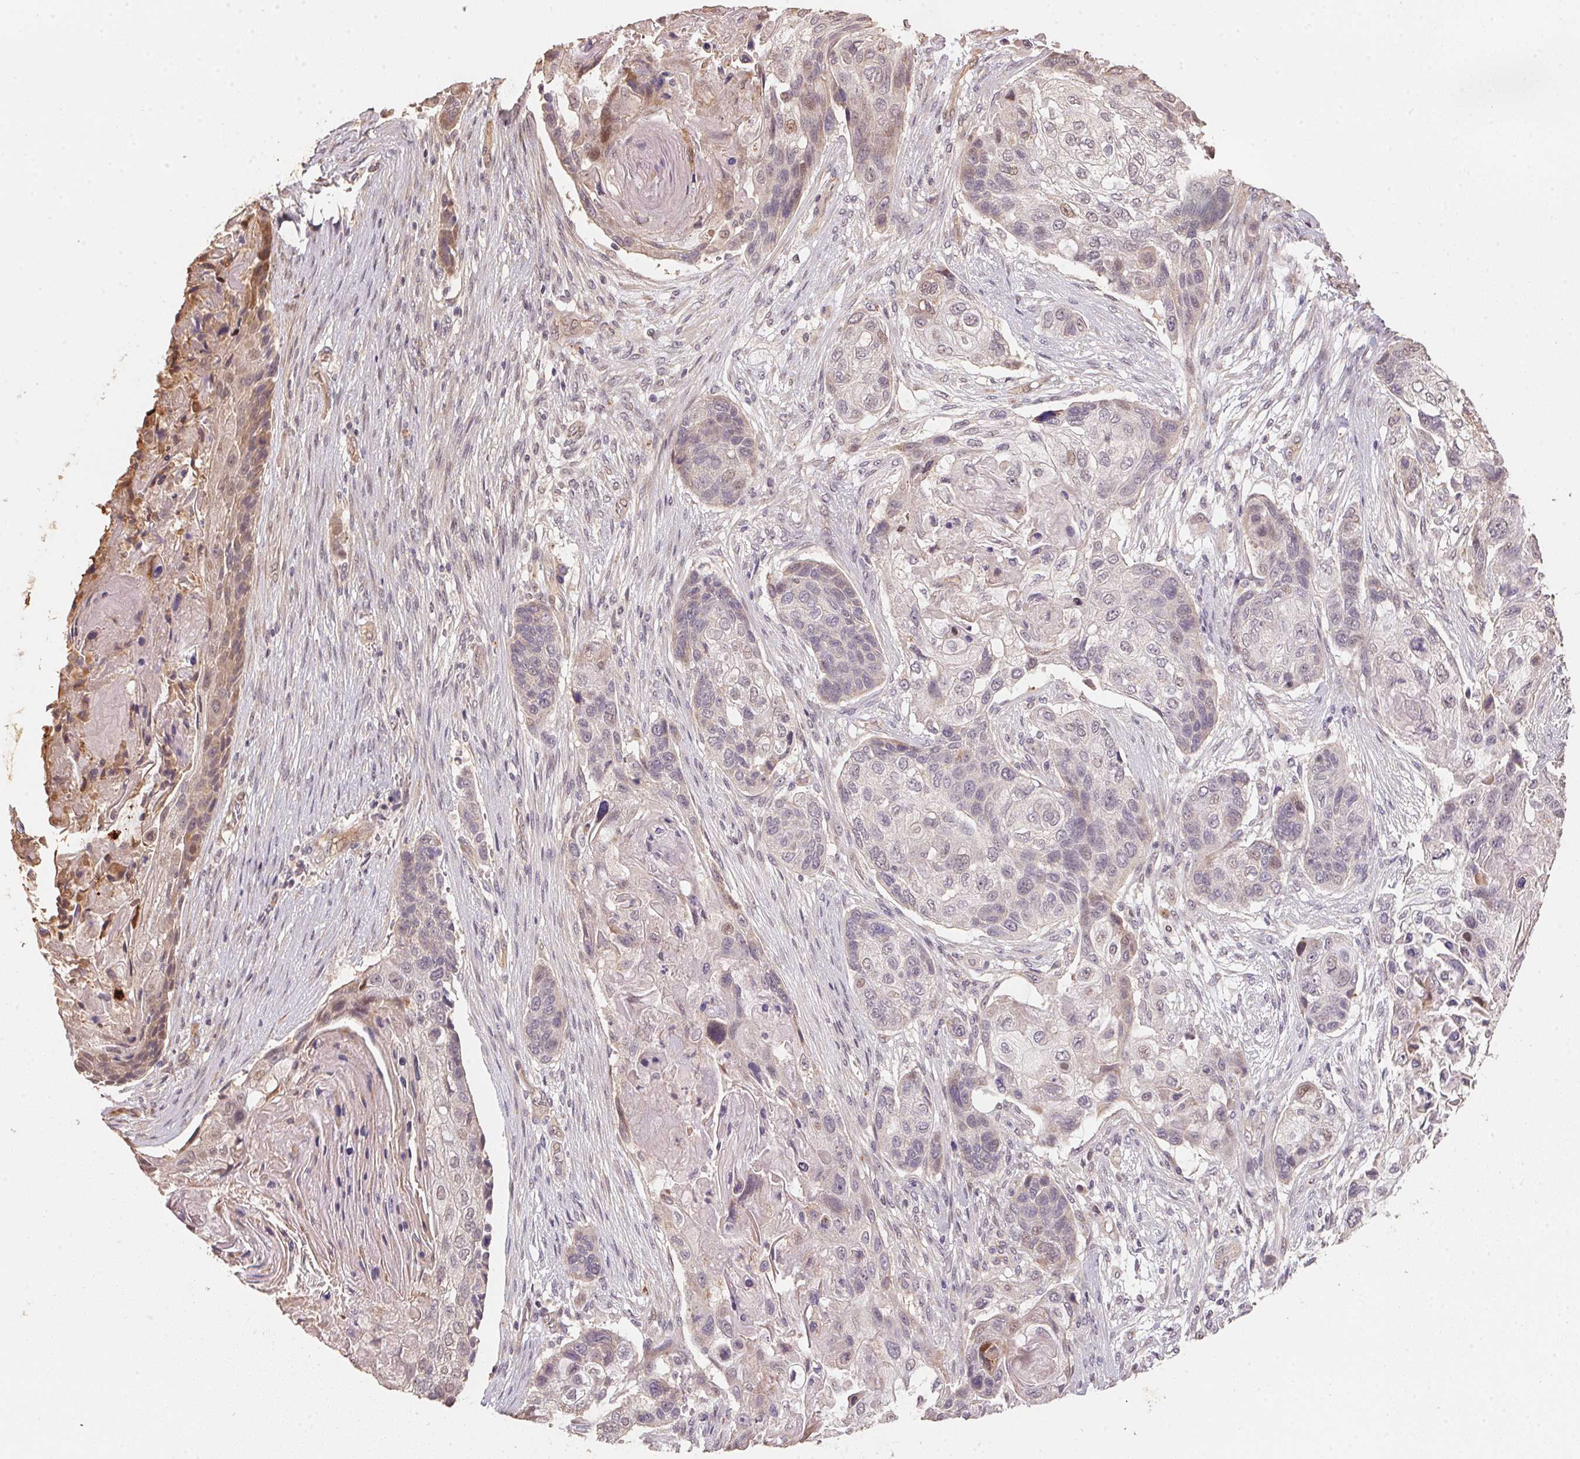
{"staining": {"intensity": "negative", "quantity": "none", "location": "none"}, "tissue": "lung cancer", "cell_type": "Tumor cells", "image_type": "cancer", "snomed": [{"axis": "morphology", "description": "Squamous cell carcinoma, NOS"}, {"axis": "topography", "description": "Lung"}], "caption": "Histopathology image shows no protein positivity in tumor cells of squamous cell carcinoma (lung) tissue.", "gene": "TMEM222", "patient": {"sex": "male", "age": 69}}